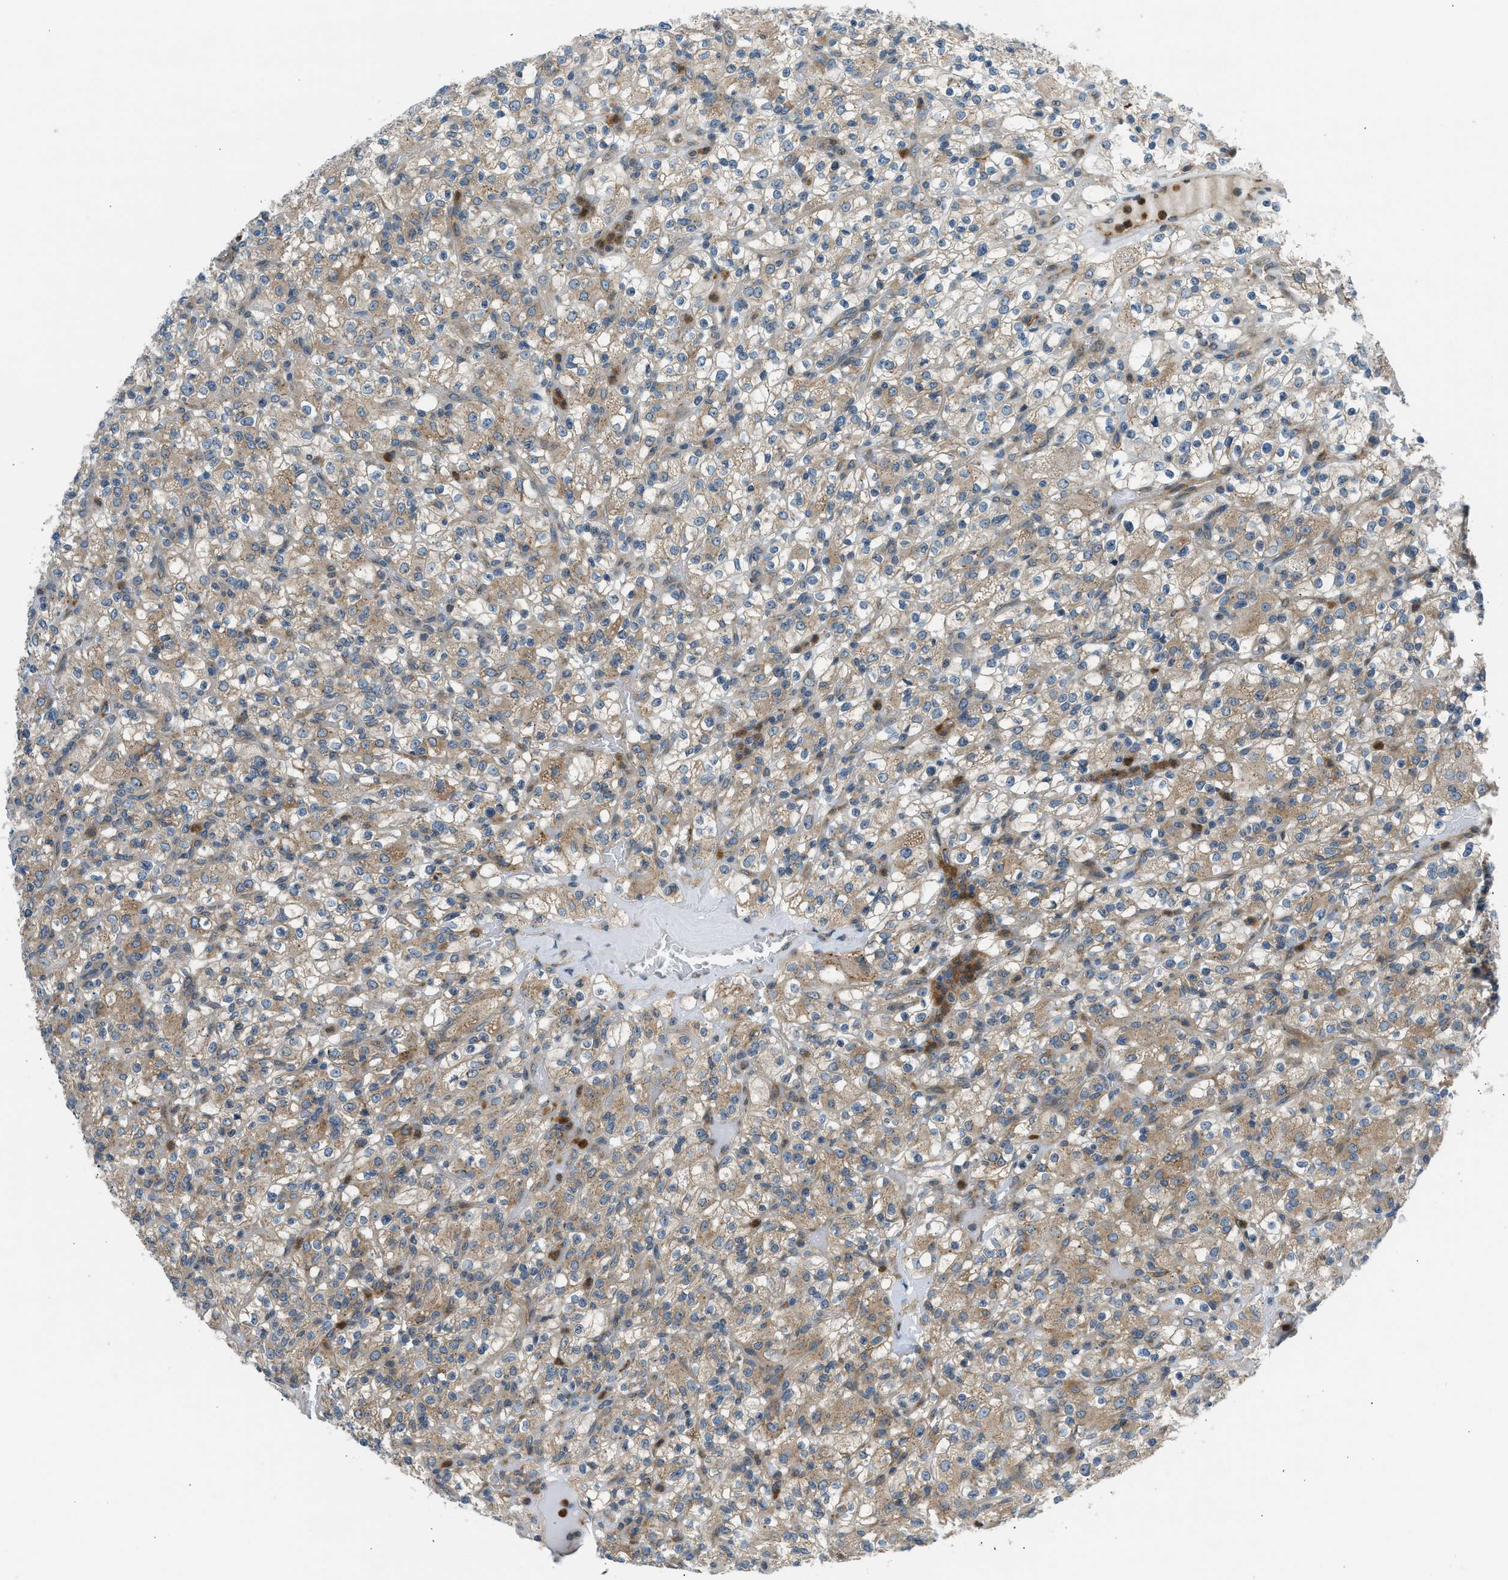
{"staining": {"intensity": "weak", "quantity": ">75%", "location": "cytoplasmic/membranous"}, "tissue": "renal cancer", "cell_type": "Tumor cells", "image_type": "cancer", "snomed": [{"axis": "morphology", "description": "Normal tissue, NOS"}, {"axis": "morphology", "description": "Adenocarcinoma, NOS"}, {"axis": "topography", "description": "Kidney"}], "caption": "IHC of human renal cancer (adenocarcinoma) shows low levels of weak cytoplasmic/membranous positivity in about >75% of tumor cells.", "gene": "EDARADD", "patient": {"sex": "female", "age": 72}}